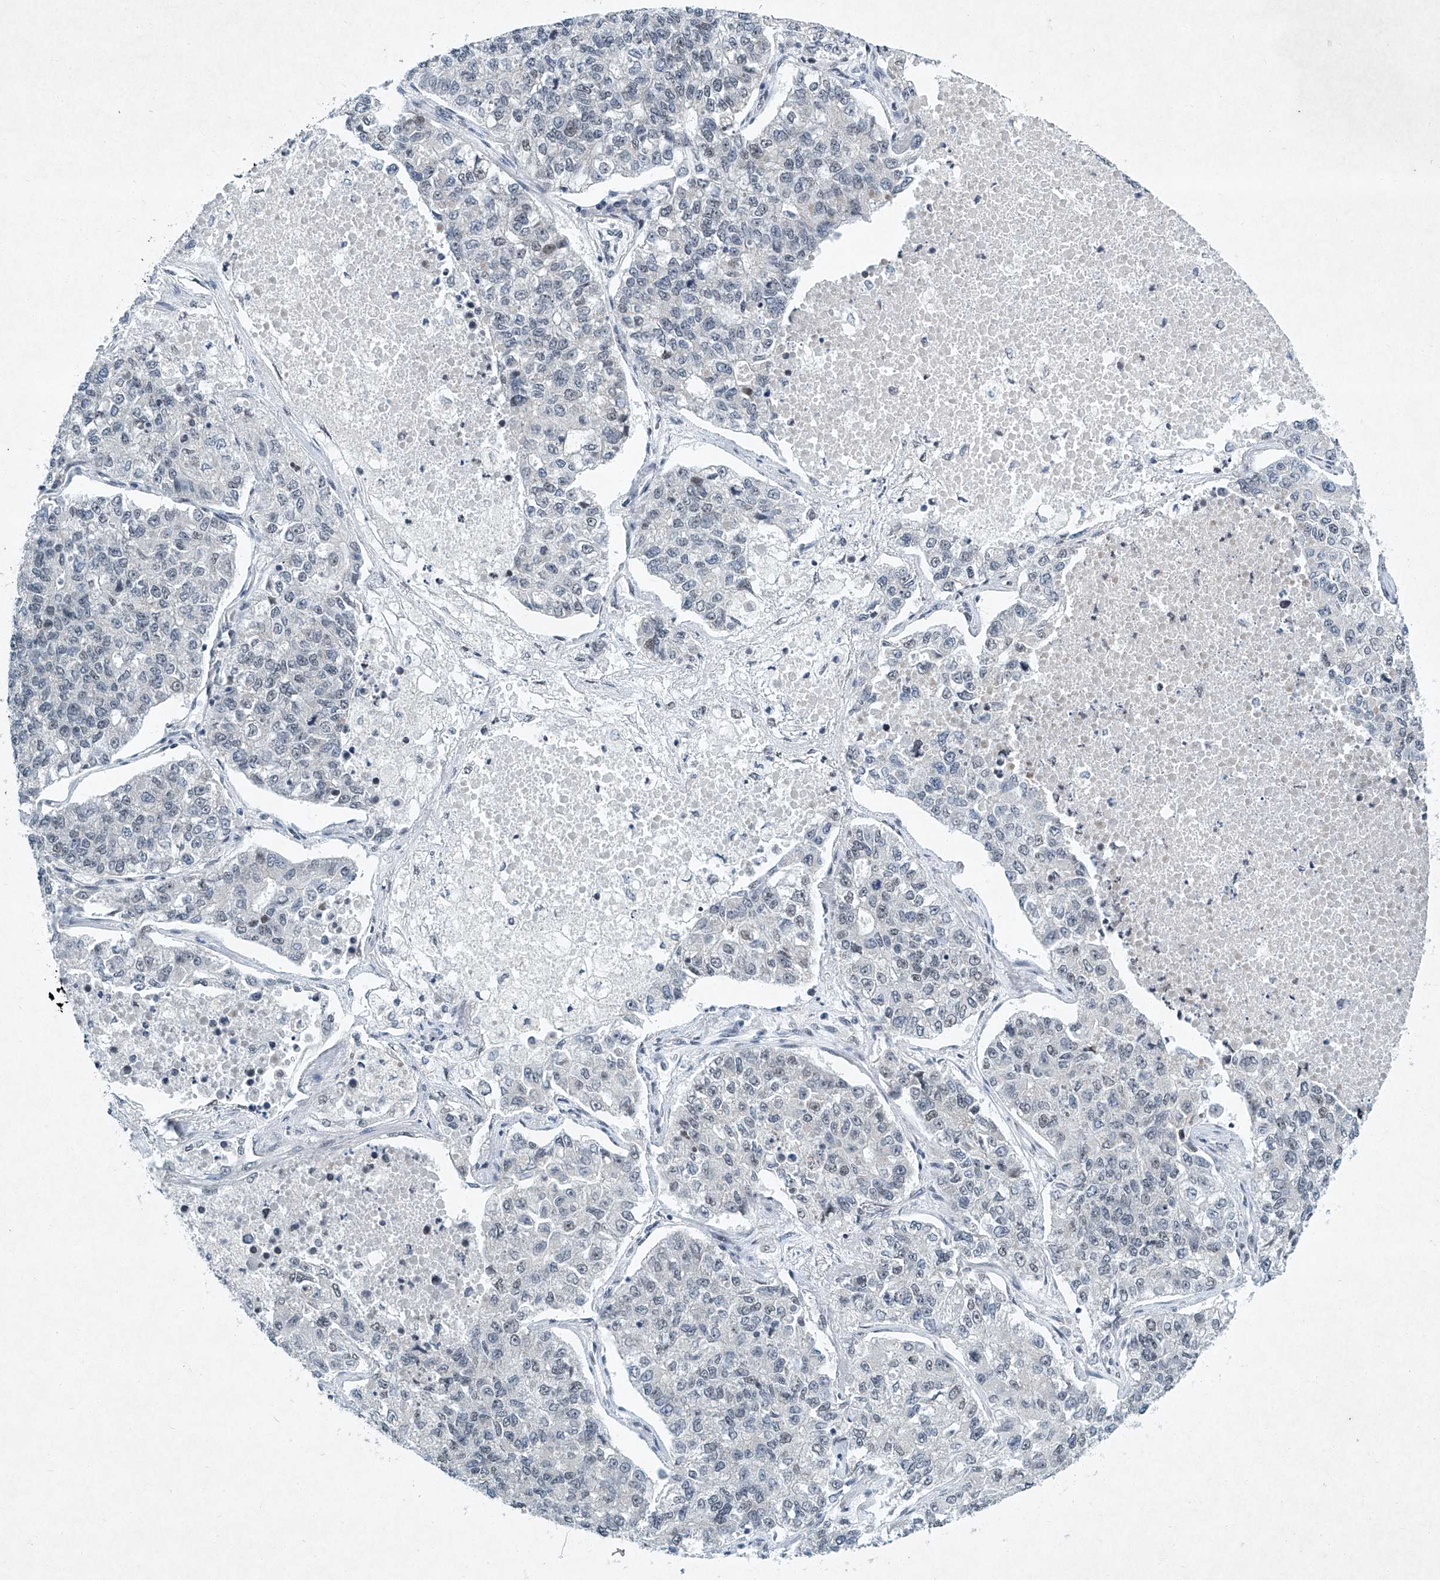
{"staining": {"intensity": "negative", "quantity": "none", "location": "none"}, "tissue": "lung cancer", "cell_type": "Tumor cells", "image_type": "cancer", "snomed": [{"axis": "morphology", "description": "Adenocarcinoma, NOS"}, {"axis": "topography", "description": "Lung"}], "caption": "This is a image of immunohistochemistry staining of lung adenocarcinoma, which shows no positivity in tumor cells.", "gene": "TFDP1", "patient": {"sex": "male", "age": 49}}